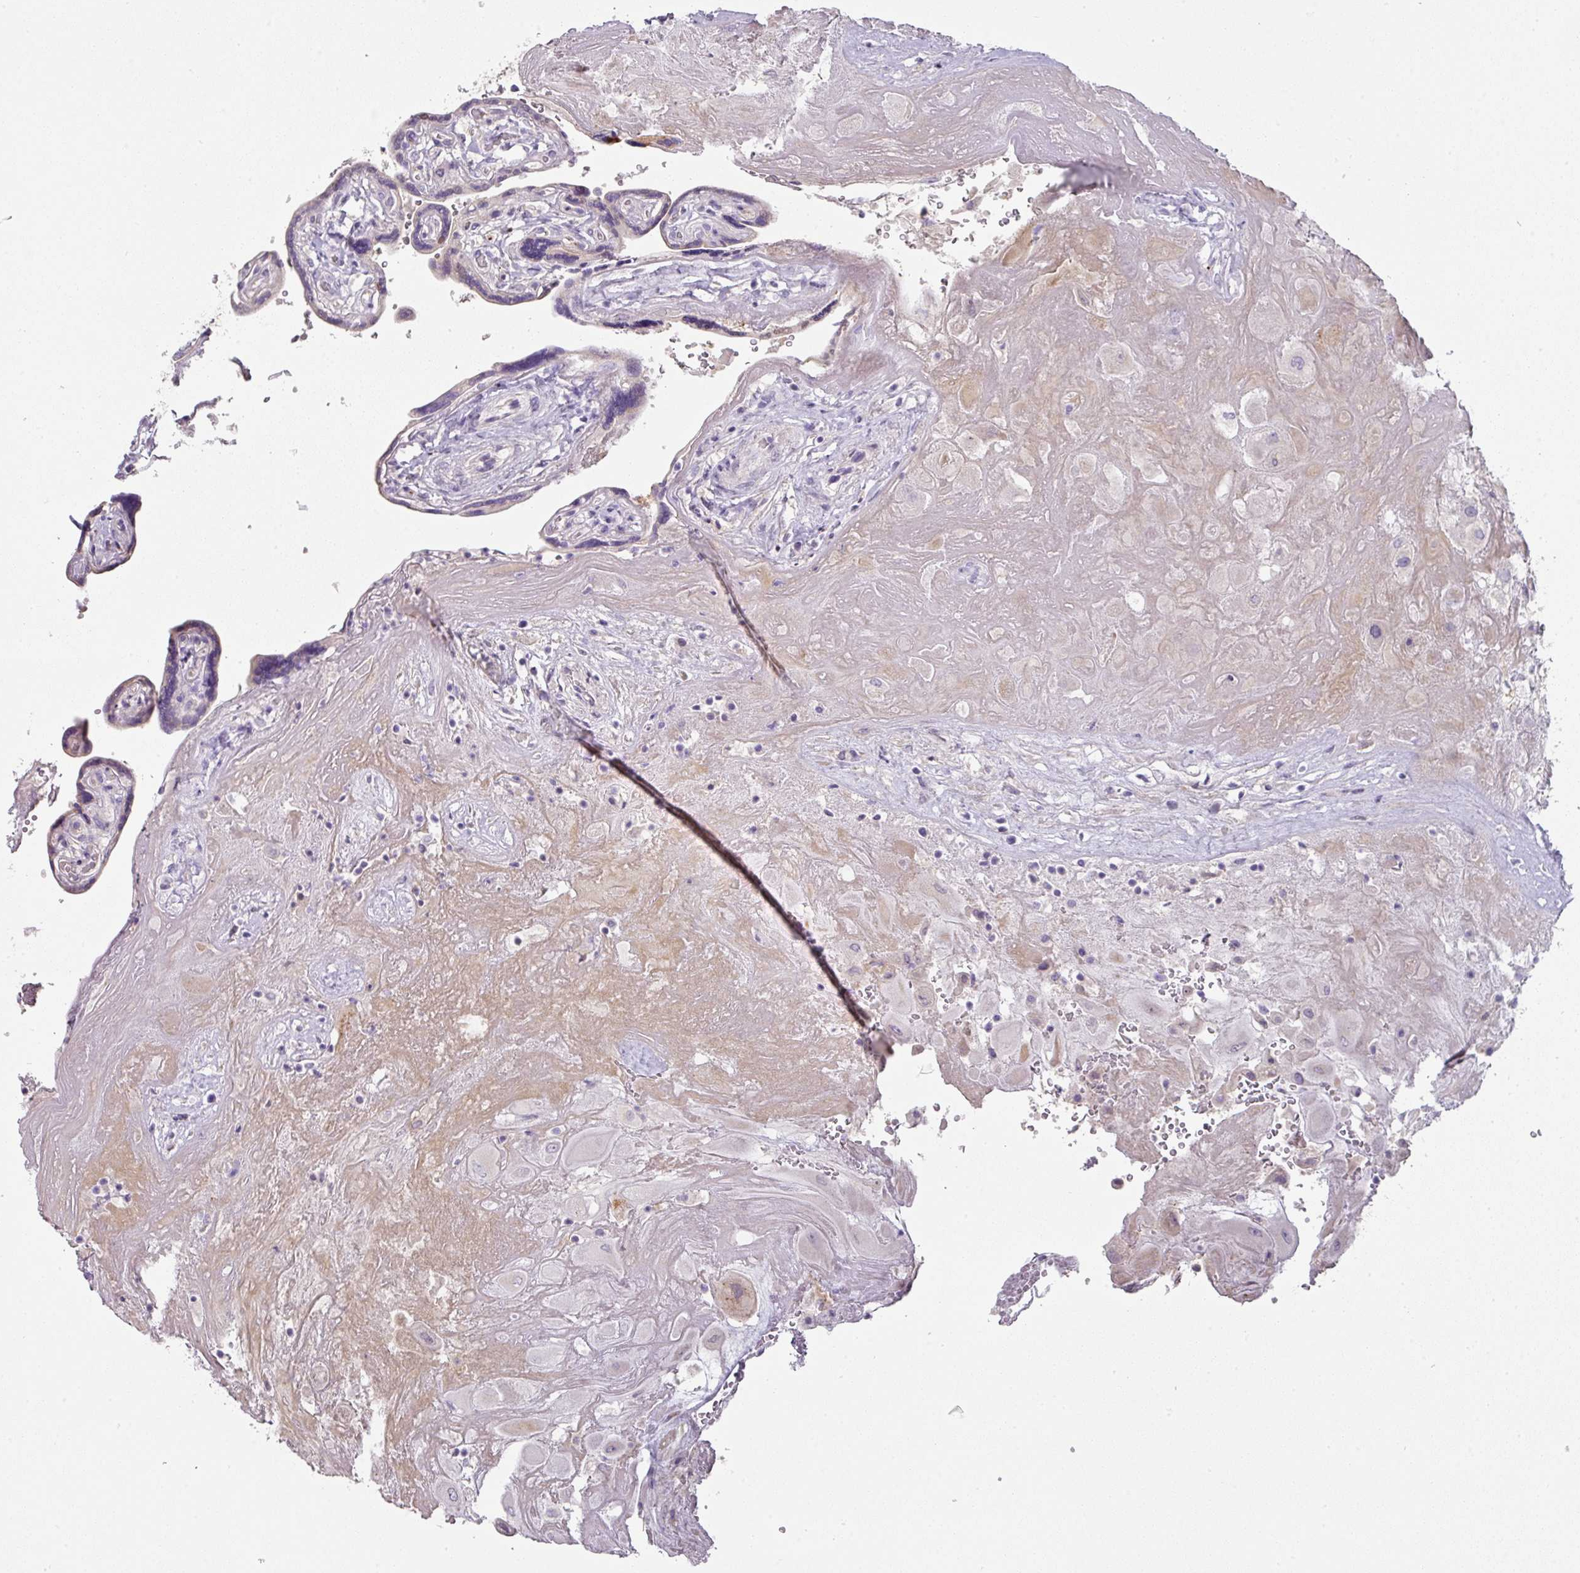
{"staining": {"intensity": "negative", "quantity": "none", "location": "none"}, "tissue": "placenta", "cell_type": "Decidual cells", "image_type": "normal", "snomed": [{"axis": "morphology", "description": "Normal tissue, NOS"}, {"axis": "topography", "description": "Placenta"}], "caption": "The immunohistochemistry (IHC) micrograph has no significant staining in decidual cells of placenta.", "gene": "CCZ1B", "patient": {"sex": "female", "age": 32}}